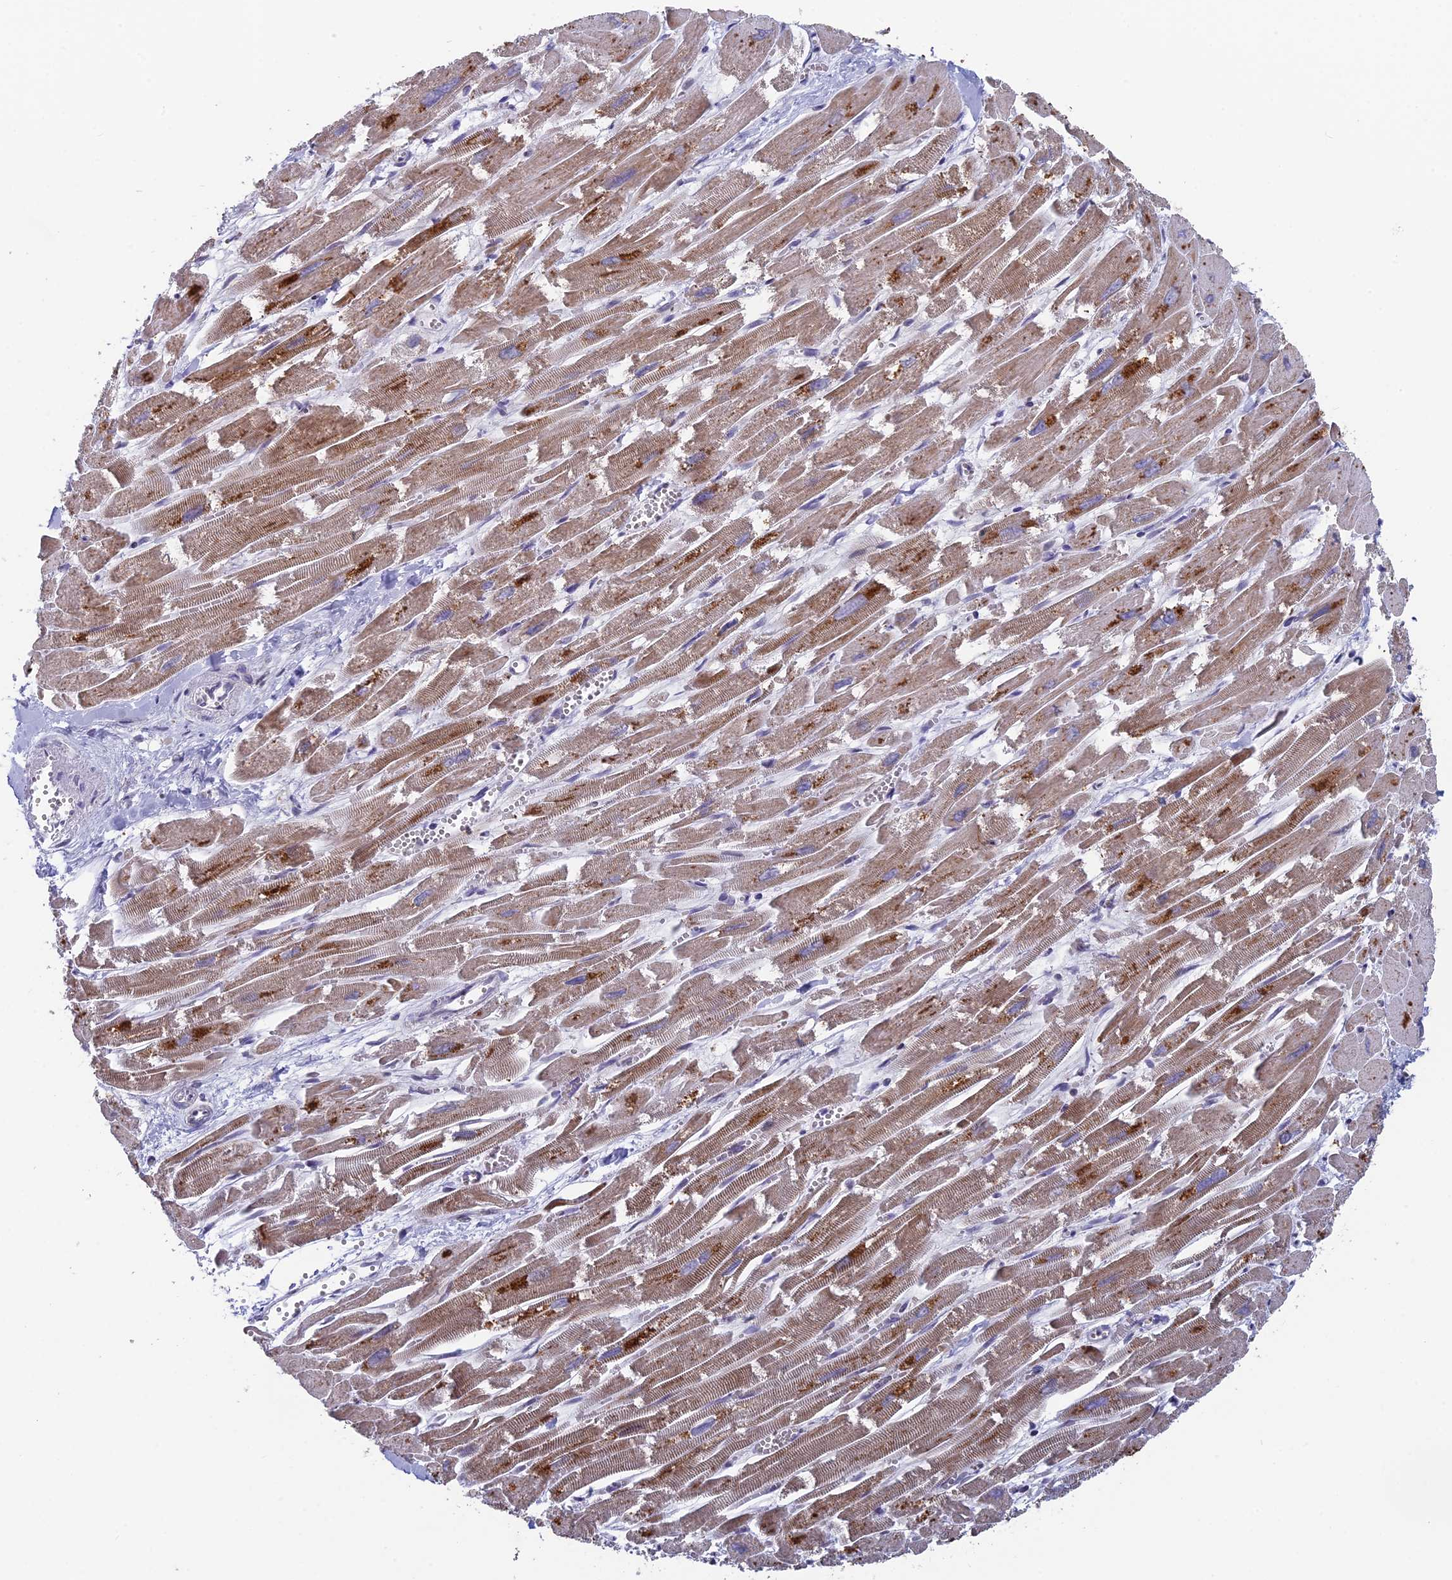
{"staining": {"intensity": "moderate", "quantity": ">75%", "location": "cytoplasmic/membranous"}, "tissue": "heart muscle", "cell_type": "Cardiomyocytes", "image_type": "normal", "snomed": [{"axis": "morphology", "description": "Normal tissue, NOS"}, {"axis": "topography", "description": "Heart"}], "caption": "IHC (DAB (3,3'-diaminobenzidine)) staining of benign human heart muscle exhibits moderate cytoplasmic/membranous protein expression in about >75% of cardiomyocytes. The protein of interest is stained brown, and the nuclei are stained in blue (DAB IHC with brightfield microscopy, high magnification).", "gene": "MT", "patient": {"sex": "male", "age": 54}}